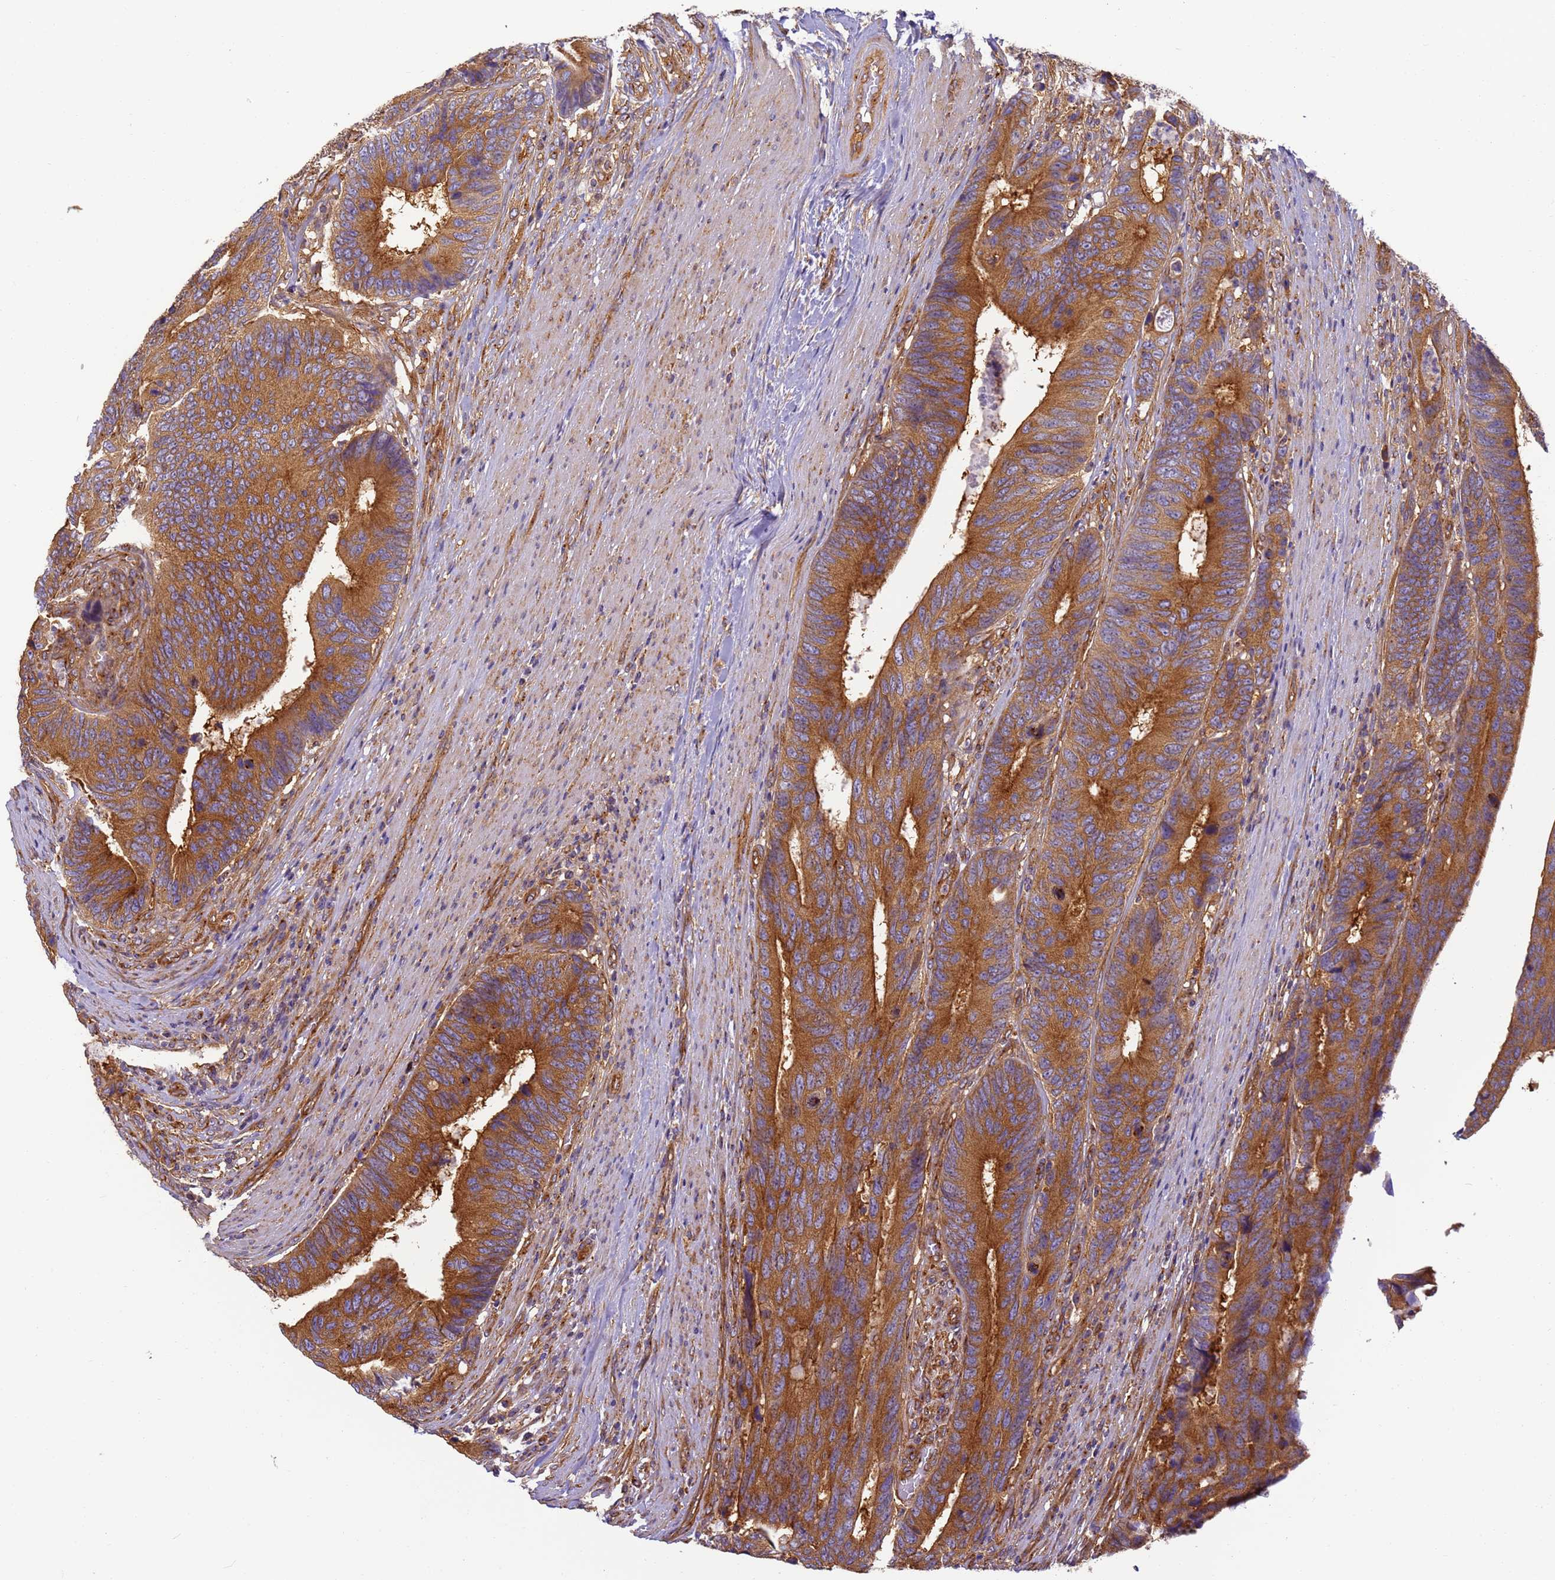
{"staining": {"intensity": "strong", "quantity": ">75%", "location": "cytoplasmic/membranous"}, "tissue": "colorectal cancer", "cell_type": "Tumor cells", "image_type": "cancer", "snomed": [{"axis": "morphology", "description": "Adenocarcinoma, NOS"}, {"axis": "topography", "description": "Colon"}], "caption": "Colorectal cancer (adenocarcinoma) was stained to show a protein in brown. There is high levels of strong cytoplasmic/membranous staining in about >75% of tumor cells. (IHC, brightfield microscopy, high magnification).", "gene": "DYNC1I2", "patient": {"sex": "male", "age": 87}}